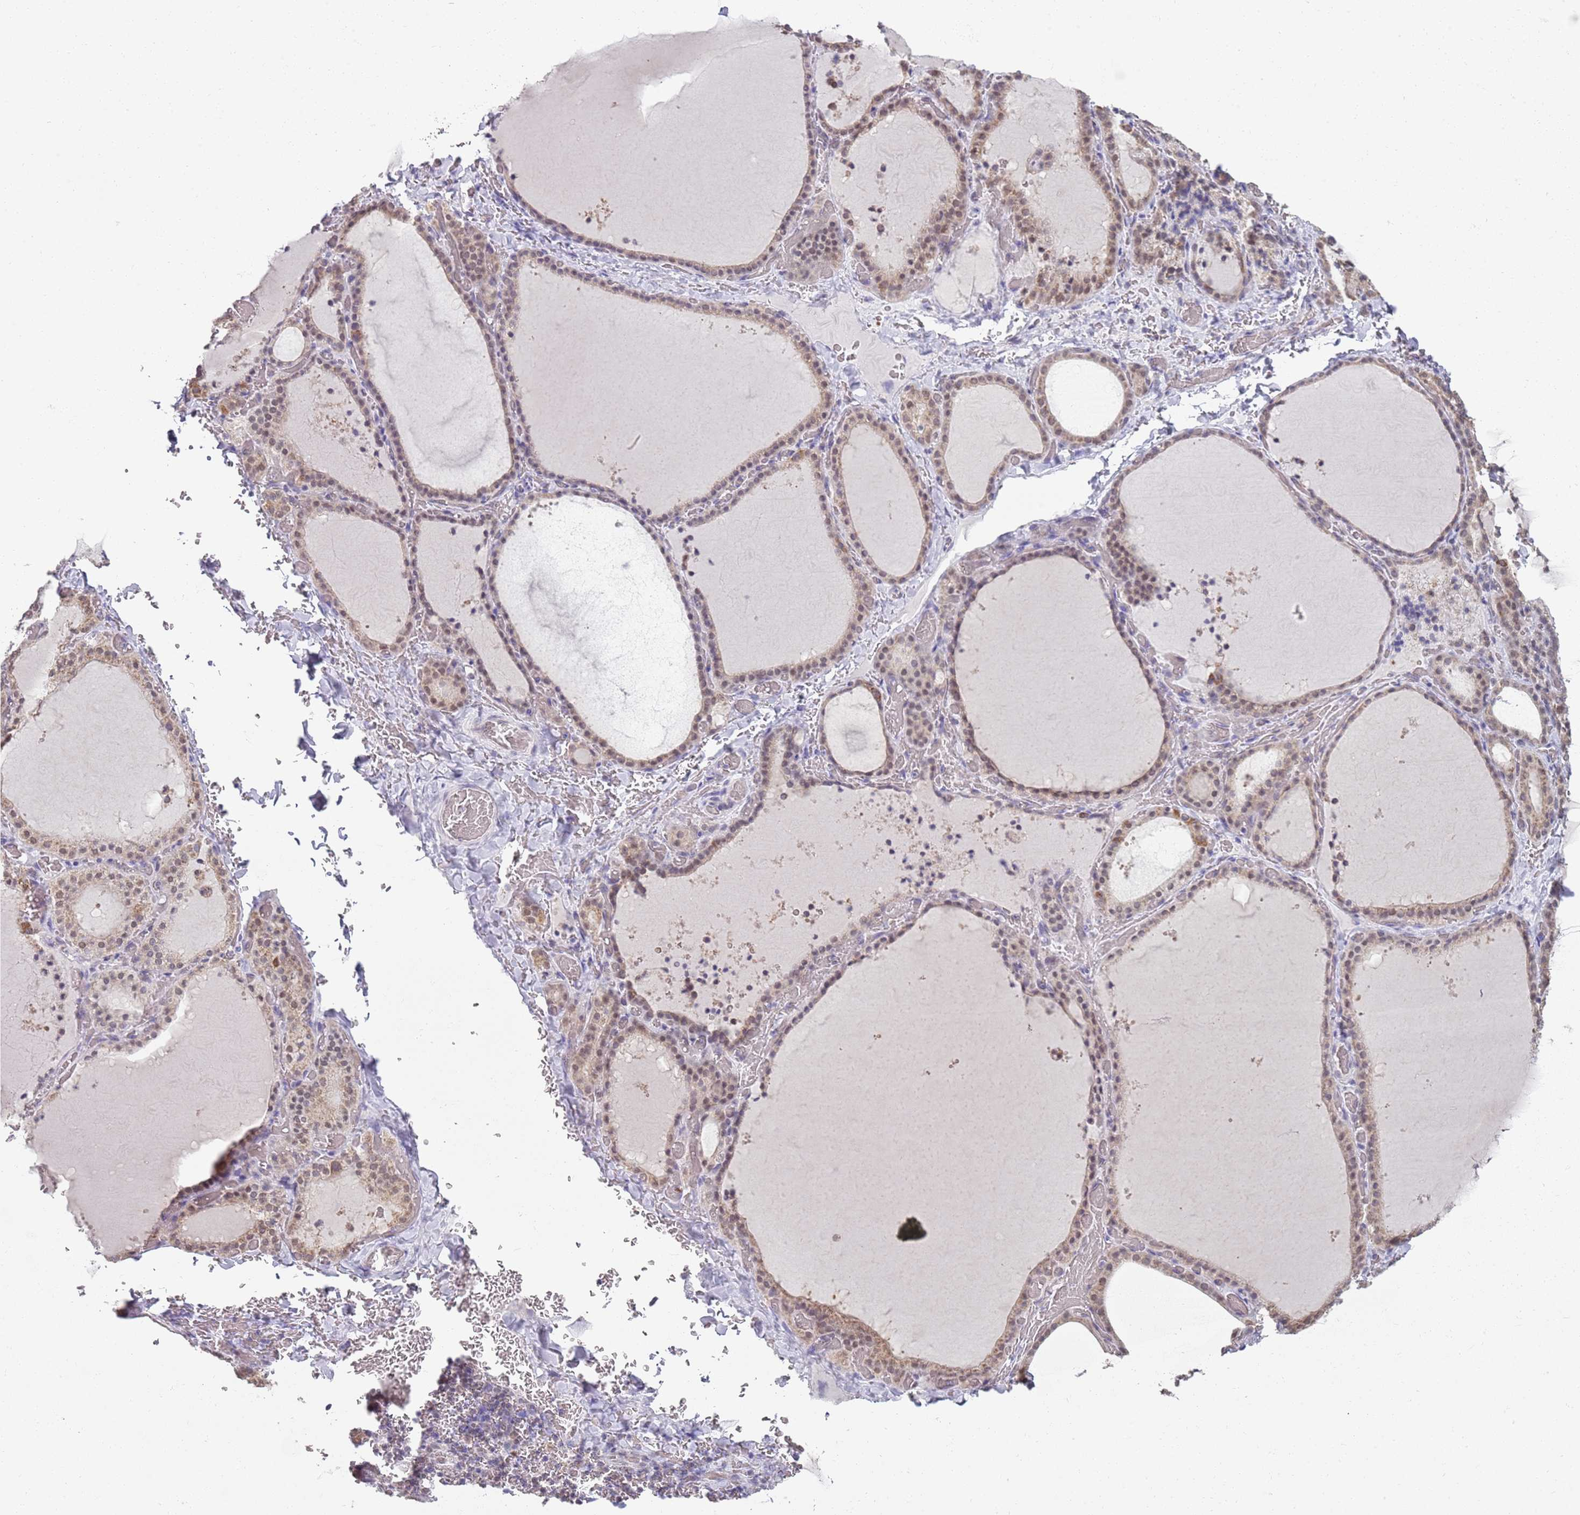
{"staining": {"intensity": "weak", "quantity": ">75%", "location": "cytoplasmic/membranous,nuclear"}, "tissue": "thyroid gland", "cell_type": "Glandular cells", "image_type": "normal", "snomed": [{"axis": "morphology", "description": "Normal tissue, NOS"}, {"axis": "topography", "description": "Thyroid gland"}], "caption": "Brown immunohistochemical staining in normal thyroid gland reveals weak cytoplasmic/membranous,nuclear staining in about >75% of glandular cells. (brown staining indicates protein expression, while blue staining denotes nuclei).", "gene": "SMARCAL1", "patient": {"sex": "female", "age": 39}}